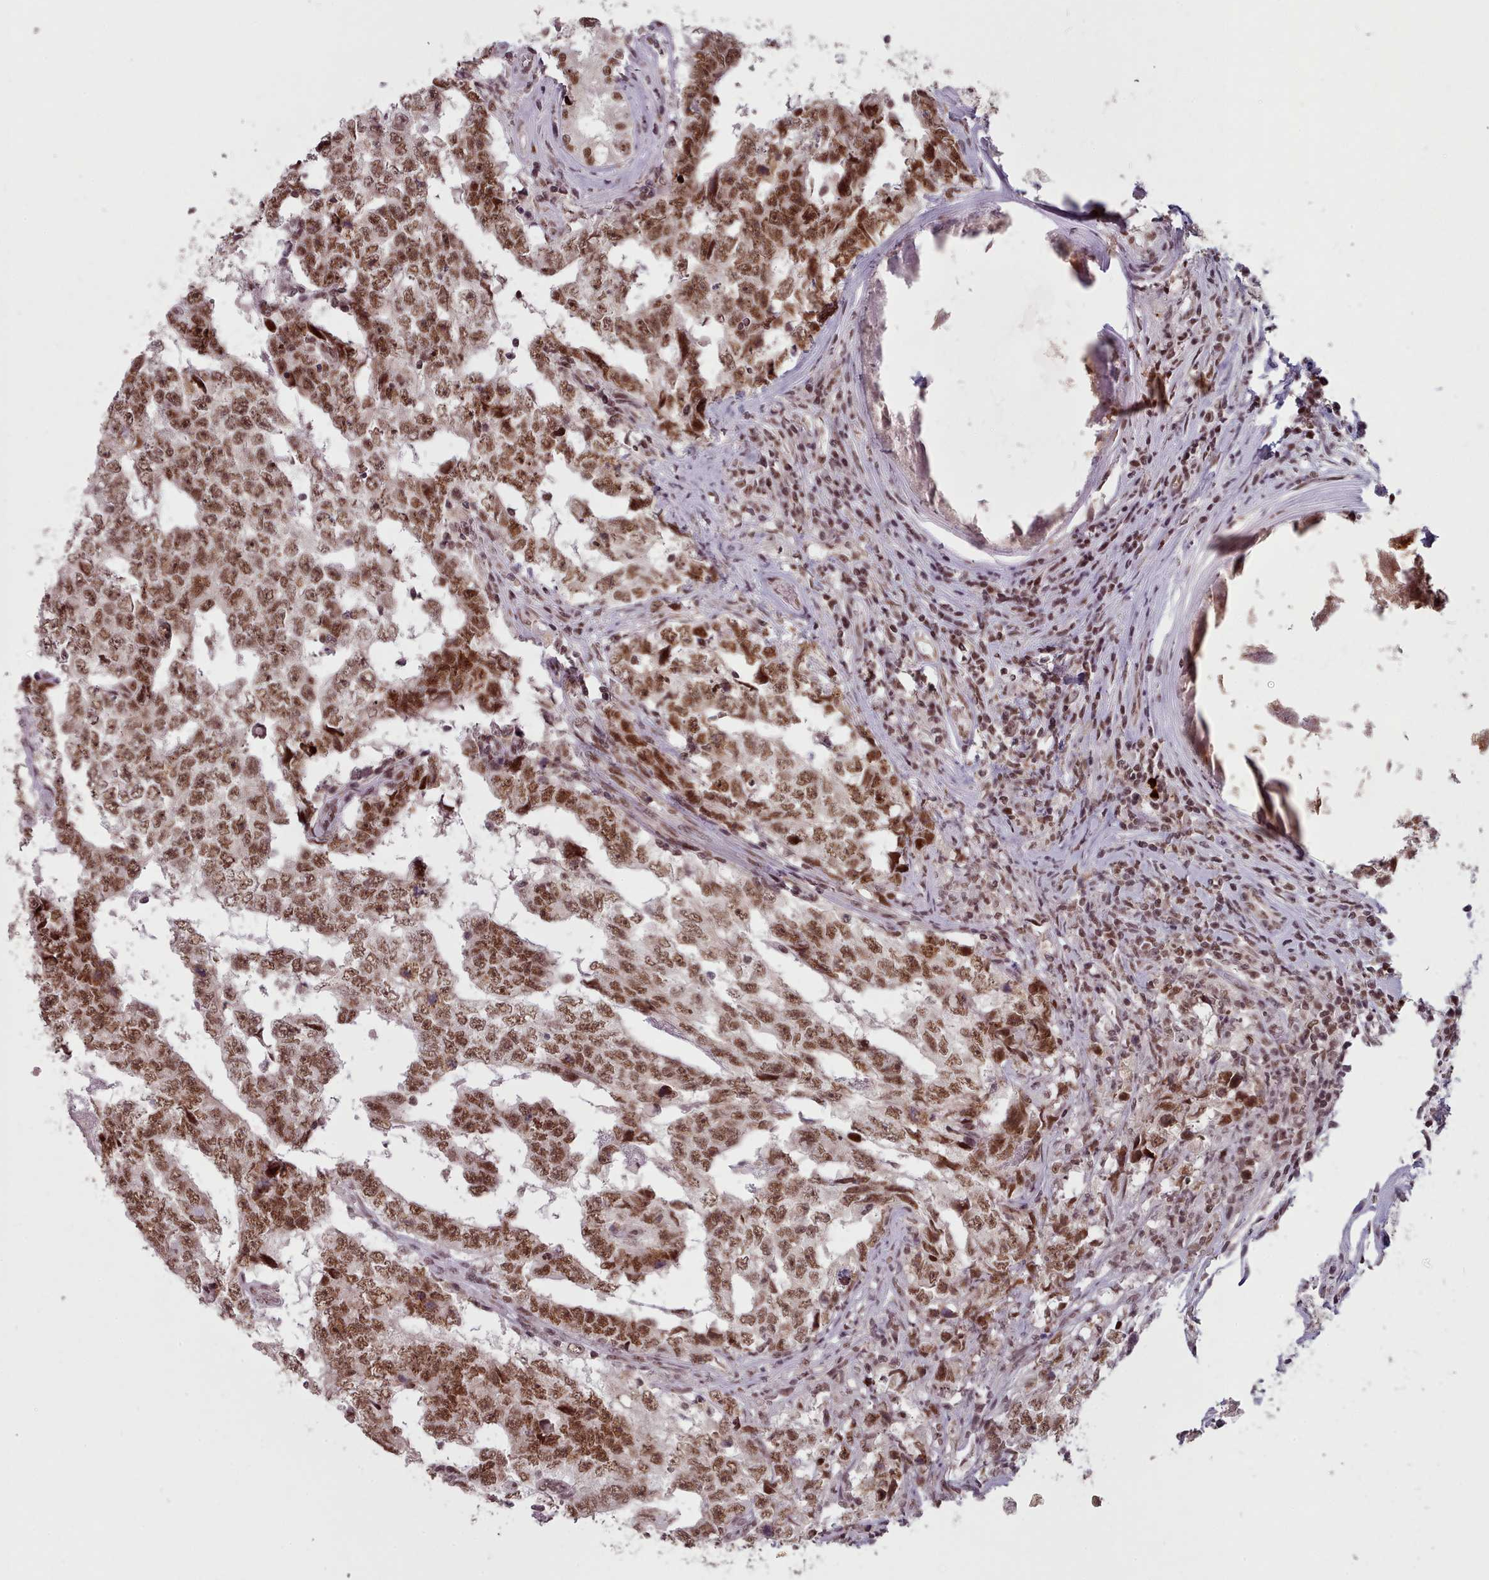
{"staining": {"intensity": "strong", "quantity": ">75%", "location": "nuclear"}, "tissue": "testis cancer", "cell_type": "Tumor cells", "image_type": "cancer", "snomed": [{"axis": "morphology", "description": "Carcinoma, Embryonal, NOS"}, {"axis": "topography", "description": "Testis"}], "caption": "Approximately >75% of tumor cells in testis embryonal carcinoma demonstrate strong nuclear protein expression as visualized by brown immunohistochemical staining.", "gene": "SRSF9", "patient": {"sex": "male", "age": 25}}